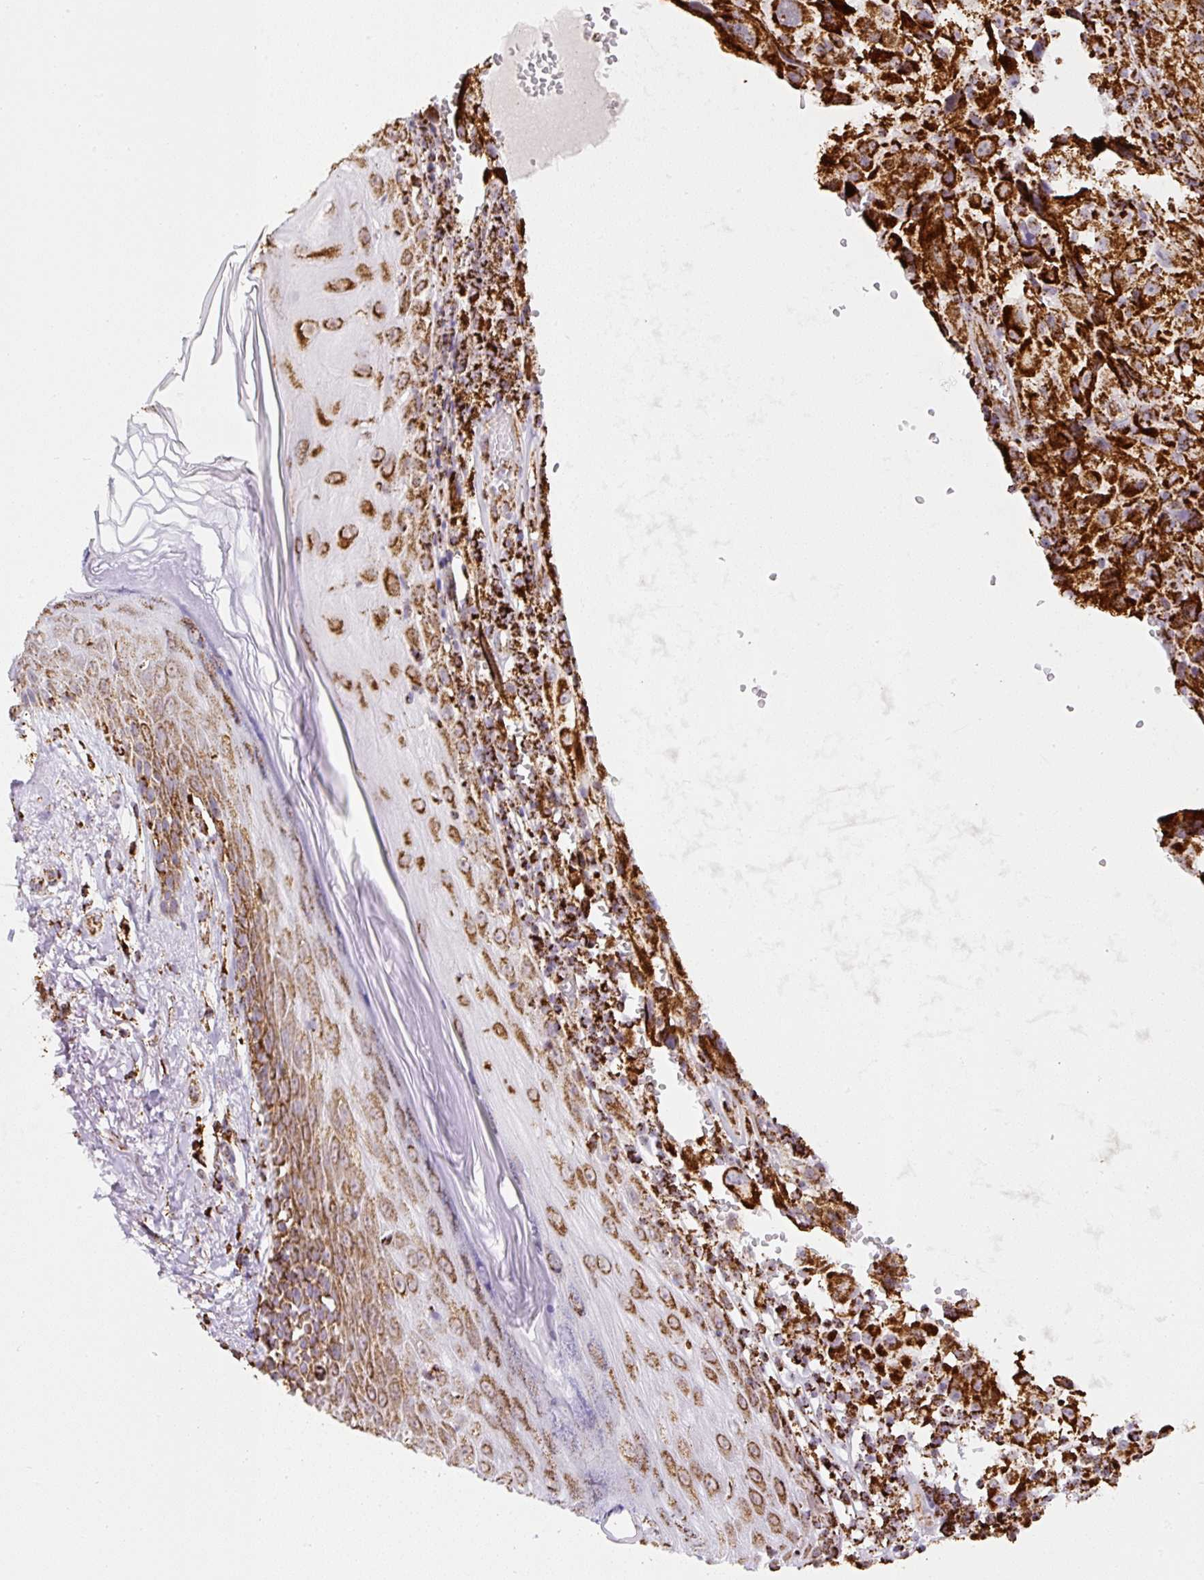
{"staining": {"intensity": "strong", "quantity": ">75%", "location": "cytoplasmic/membranous"}, "tissue": "melanoma", "cell_type": "Tumor cells", "image_type": "cancer", "snomed": [{"axis": "morphology", "description": "Malignant melanoma, NOS"}, {"axis": "topography", "description": "Skin"}], "caption": "This histopathology image displays melanoma stained with immunohistochemistry (IHC) to label a protein in brown. The cytoplasmic/membranous of tumor cells show strong positivity for the protein. Nuclei are counter-stained blue.", "gene": "ATP5F1A", "patient": {"sex": "female", "age": 71}}